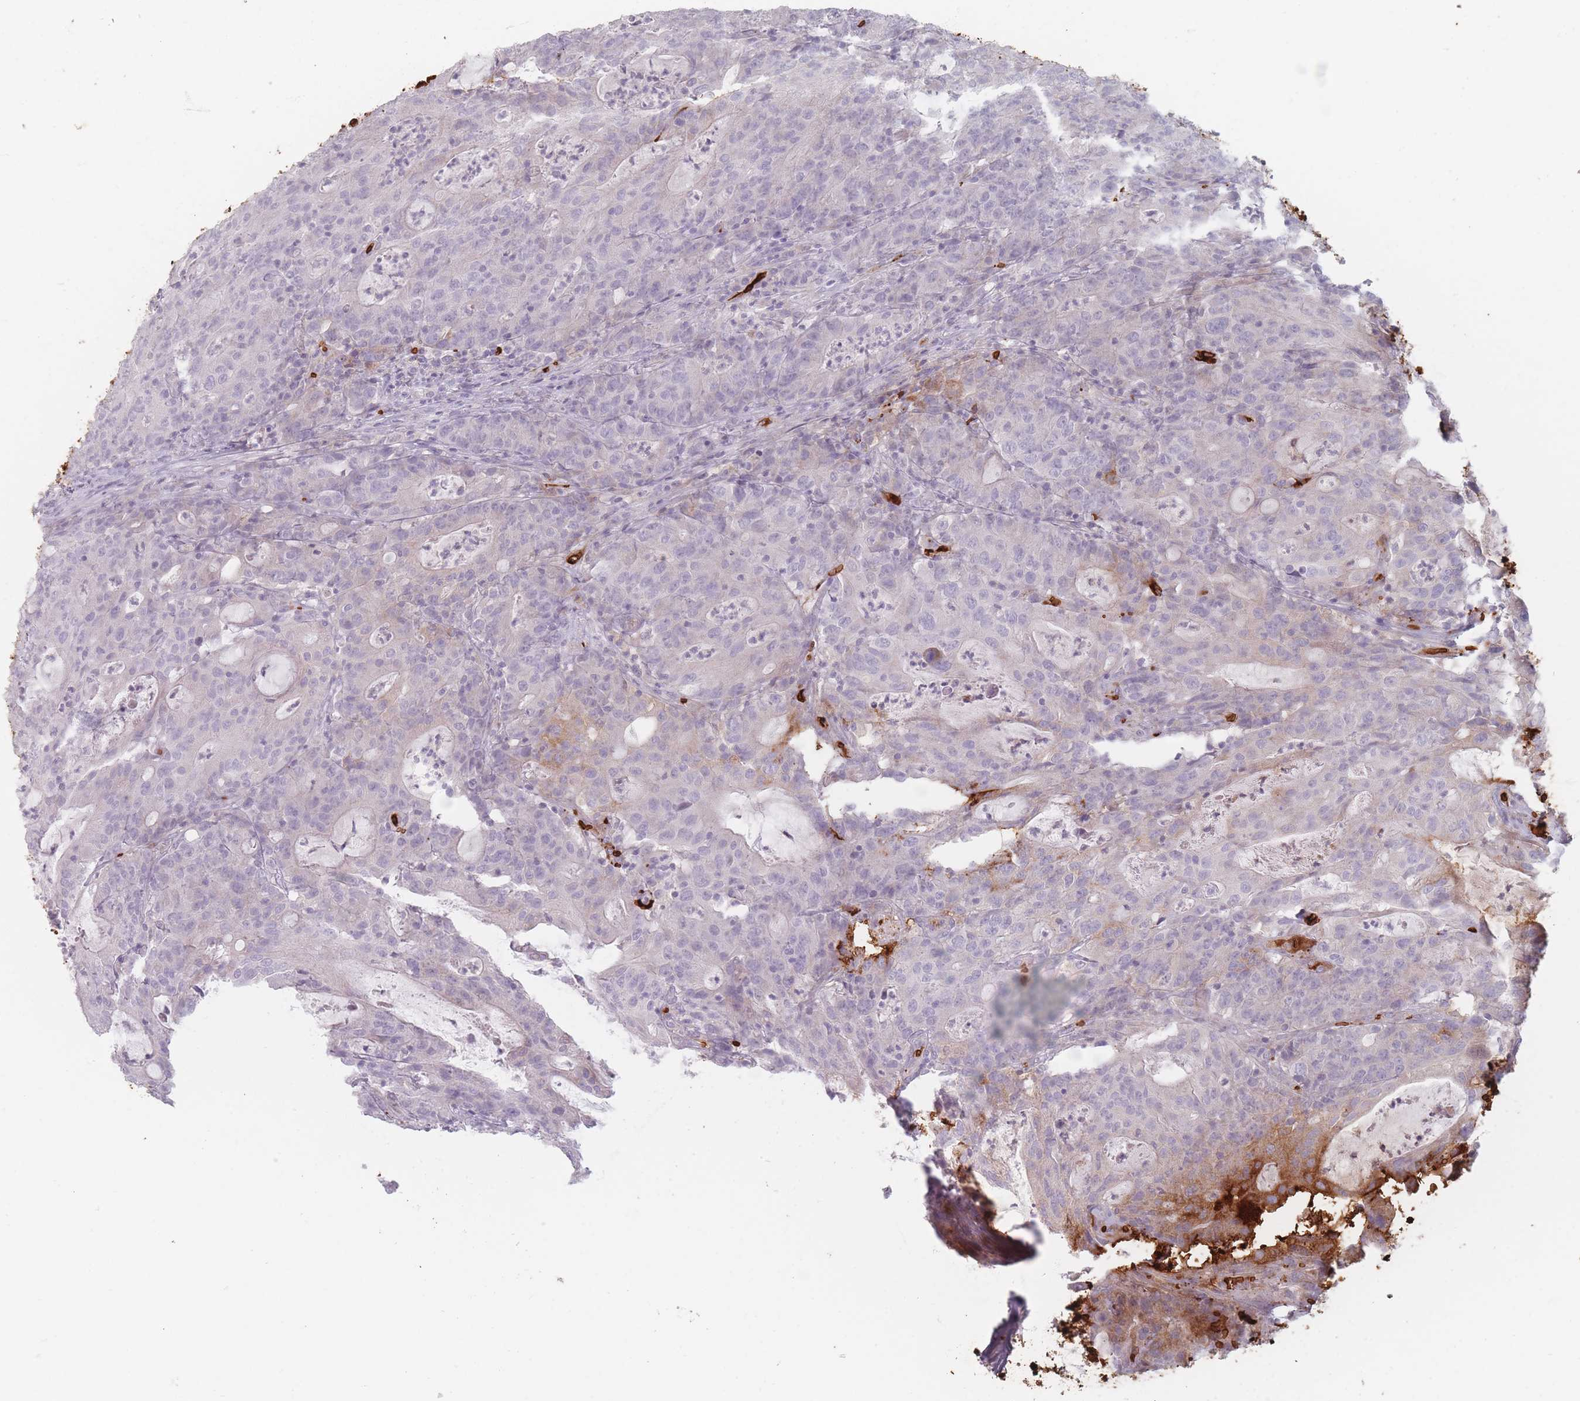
{"staining": {"intensity": "strong", "quantity": "<25%", "location": "cytoplasmic/membranous"}, "tissue": "colorectal cancer", "cell_type": "Tumor cells", "image_type": "cancer", "snomed": [{"axis": "morphology", "description": "Adenocarcinoma, NOS"}, {"axis": "topography", "description": "Colon"}], "caption": "A micrograph showing strong cytoplasmic/membranous staining in about <25% of tumor cells in adenocarcinoma (colorectal), as visualized by brown immunohistochemical staining.", "gene": "SLC2A6", "patient": {"sex": "male", "age": 83}}